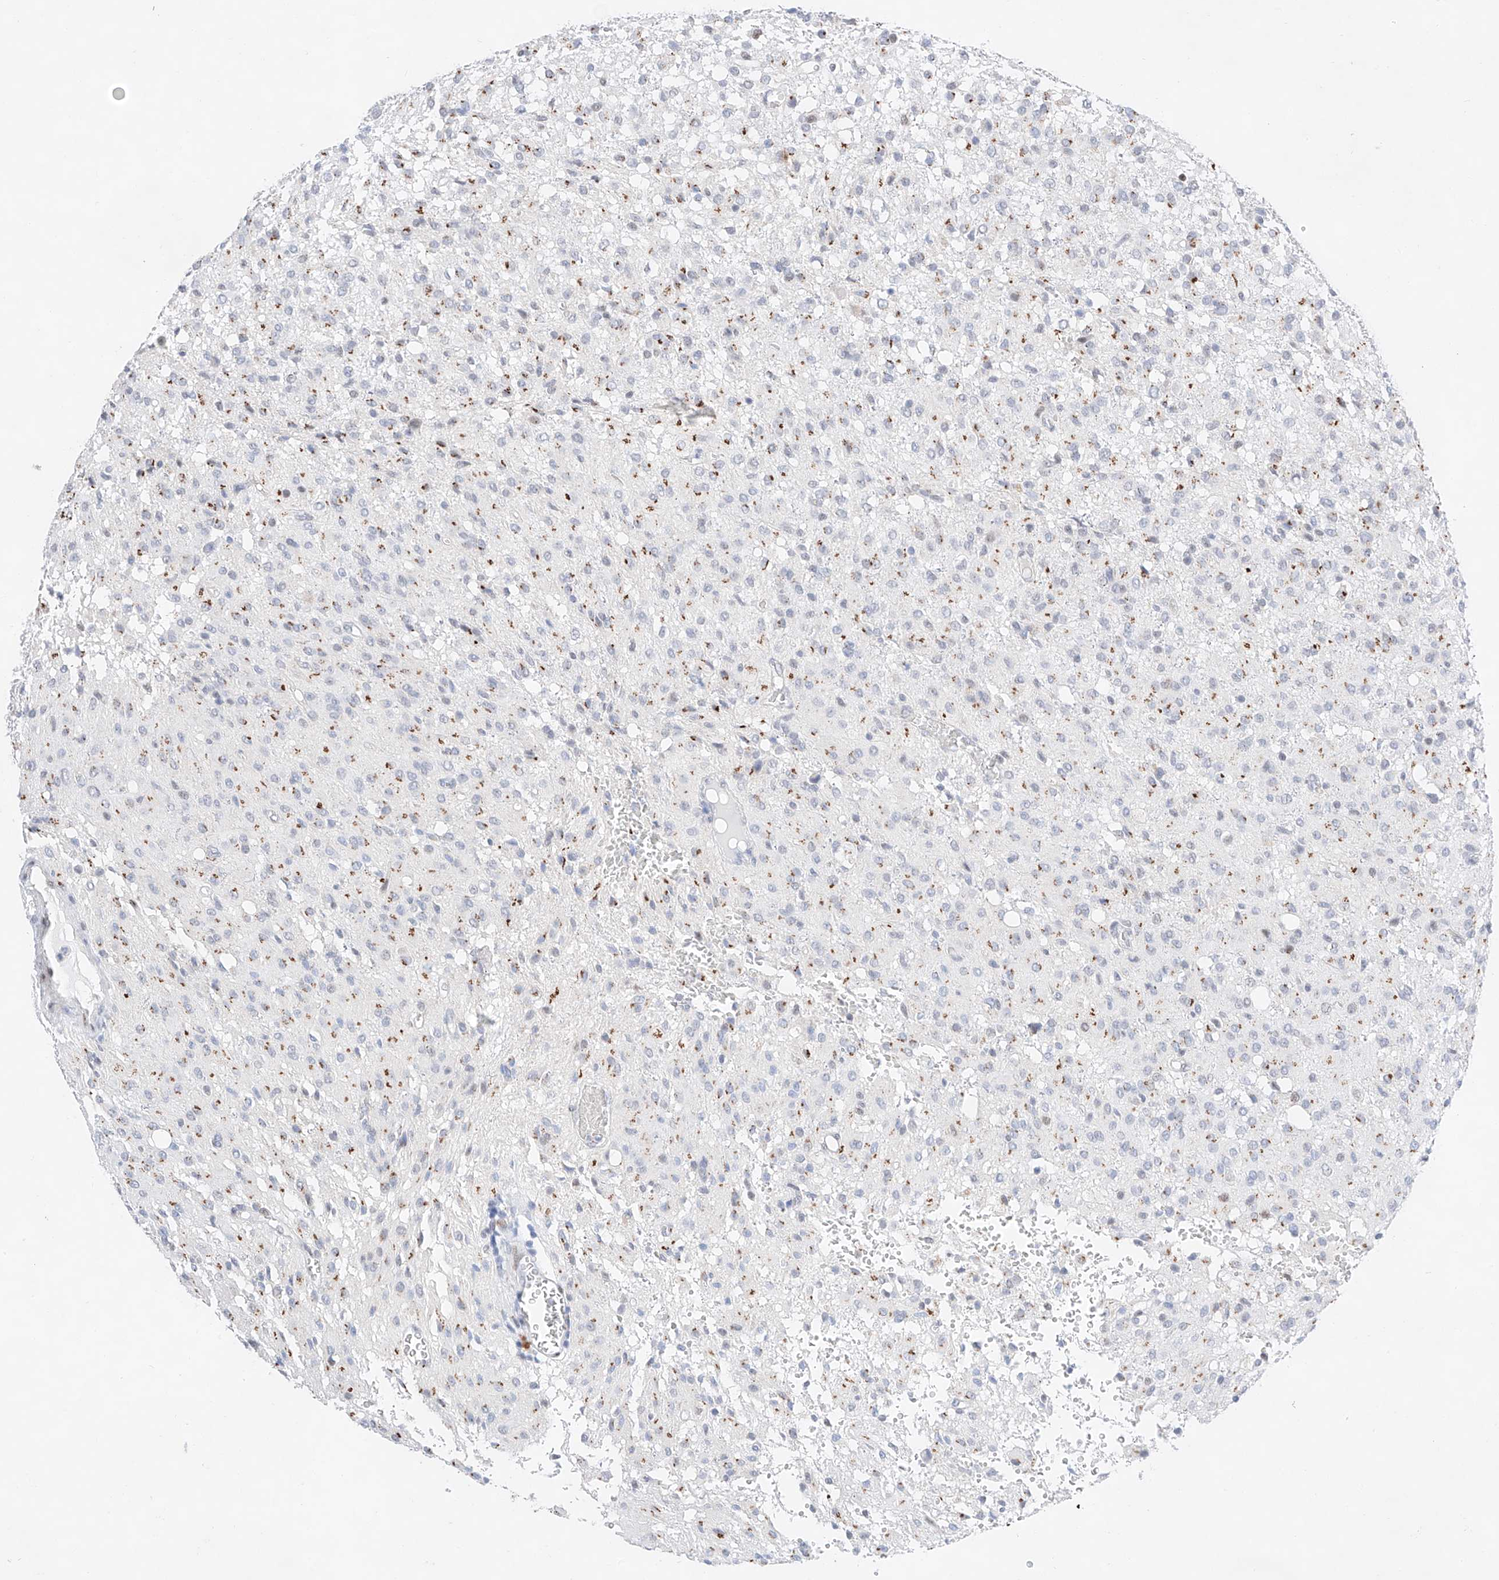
{"staining": {"intensity": "negative", "quantity": "none", "location": "none"}, "tissue": "glioma", "cell_type": "Tumor cells", "image_type": "cancer", "snomed": [{"axis": "morphology", "description": "Glioma, malignant, High grade"}, {"axis": "topography", "description": "Brain"}], "caption": "High power microscopy histopathology image of an immunohistochemistry image of glioma, revealing no significant expression in tumor cells.", "gene": "NT5C3B", "patient": {"sex": "female", "age": 59}}